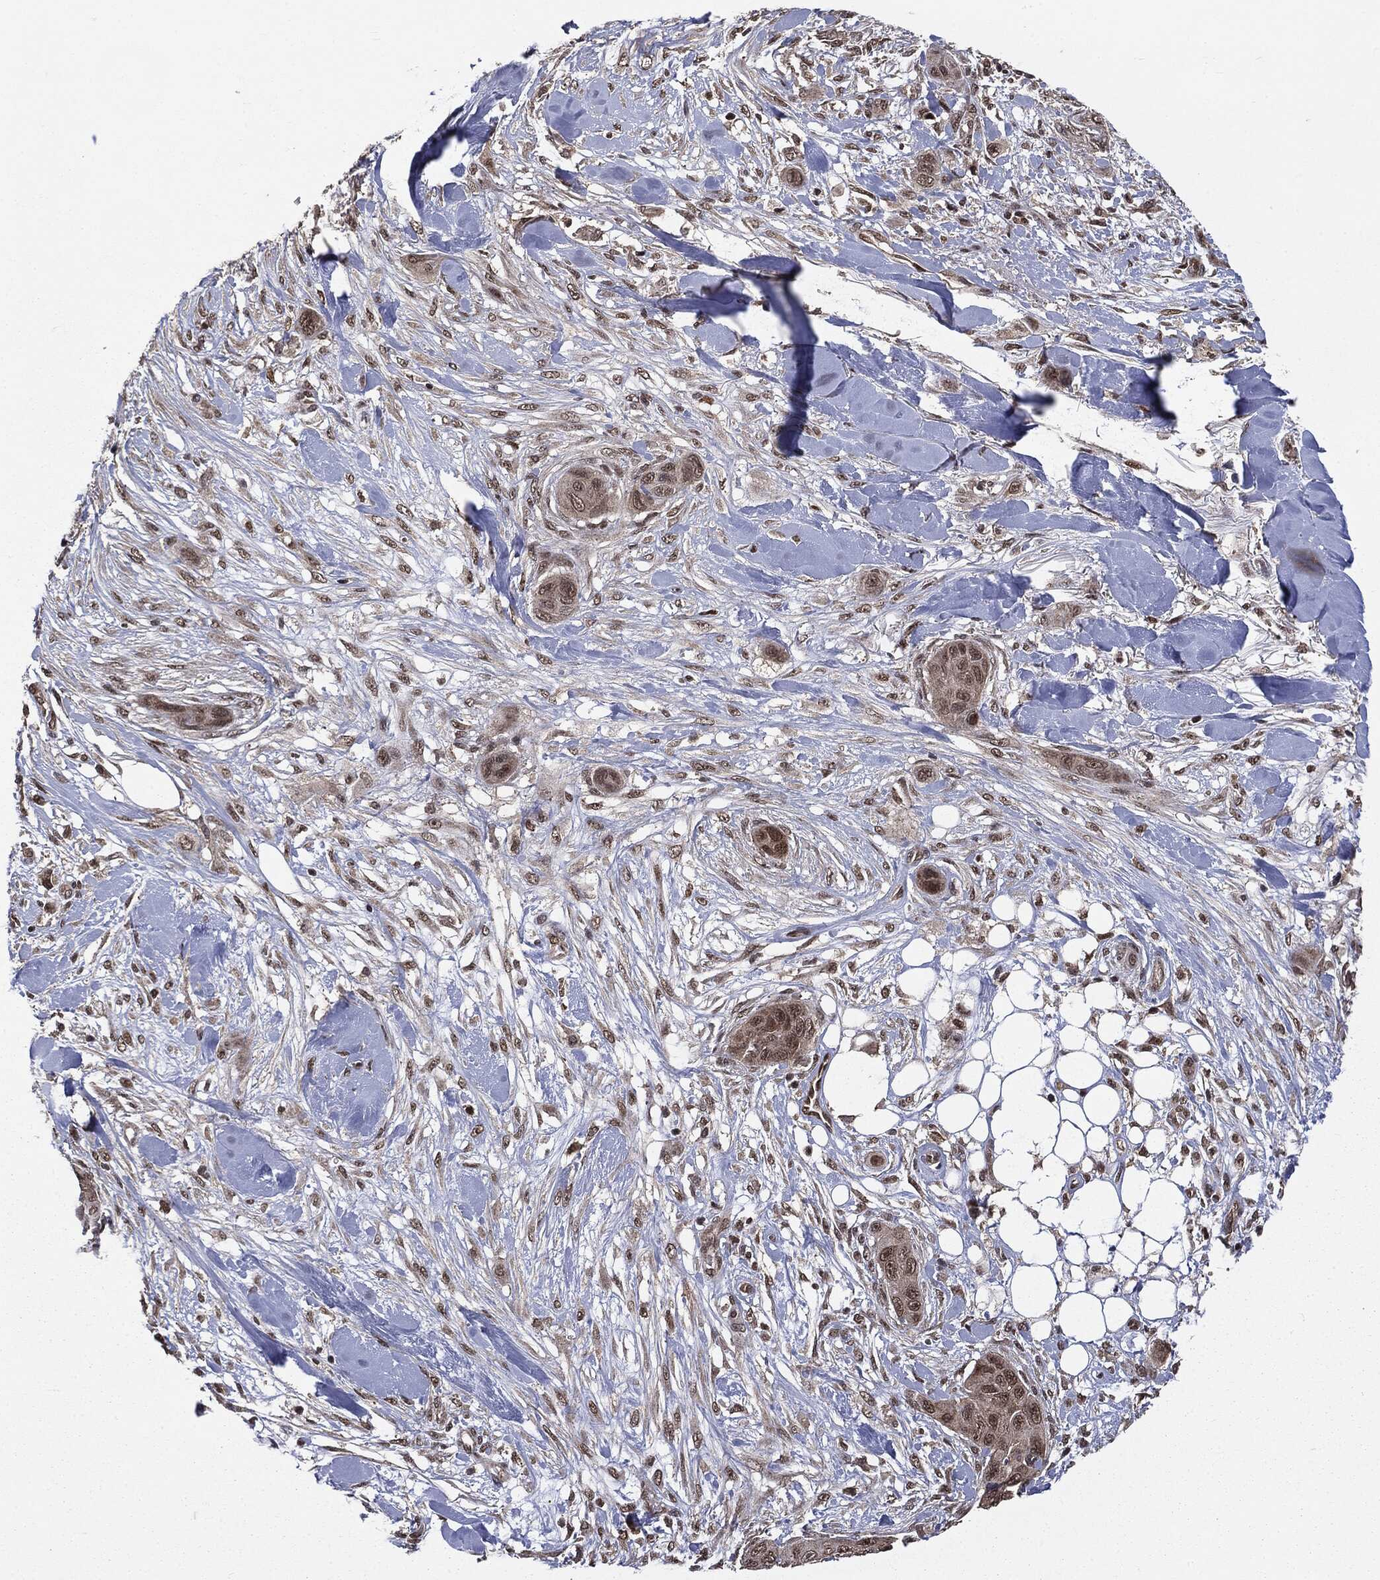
{"staining": {"intensity": "weak", "quantity": "25%-75%", "location": "nuclear"}, "tissue": "skin cancer", "cell_type": "Tumor cells", "image_type": "cancer", "snomed": [{"axis": "morphology", "description": "Squamous cell carcinoma, NOS"}, {"axis": "topography", "description": "Skin"}], "caption": "A brown stain highlights weak nuclear expression of a protein in skin cancer tumor cells.", "gene": "PTPA", "patient": {"sex": "male", "age": 78}}